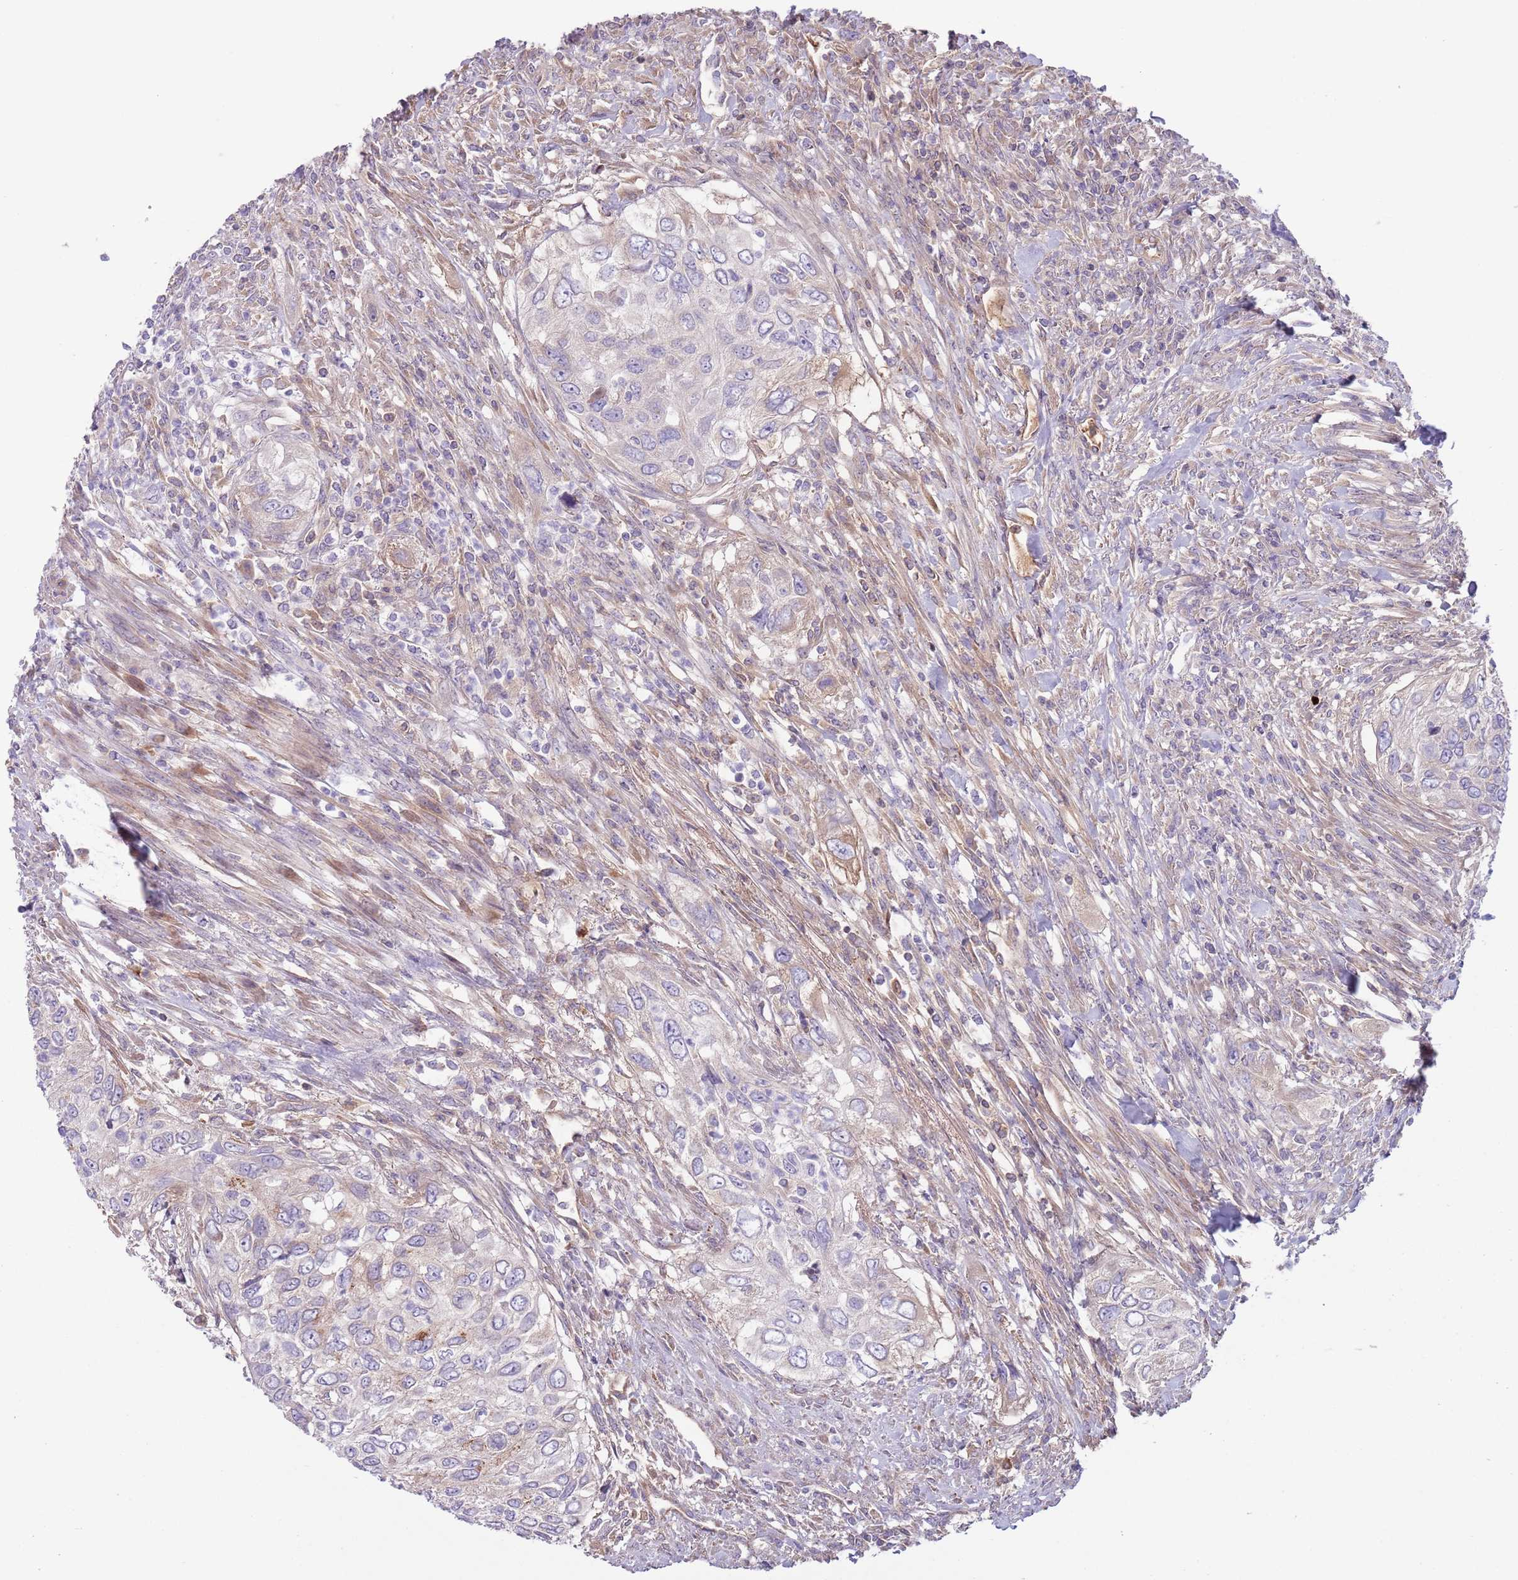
{"staining": {"intensity": "negative", "quantity": "none", "location": "none"}, "tissue": "urothelial cancer", "cell_type": "Tumor cells", "image_type": "cancer", "snomed": [{"axis": "morphology", "description": "Urothelial carcinoma, High grade"}, {"axis": "topography", "description": "Urinary bladder"}], "caption": "Tumor cells show no significant protein positivity in urothelial cancer. (DAB immunohistochemistry with hematoxylin counter stain).", "gene": "CFH", "patient": {"sex": "female", "age": 60}}